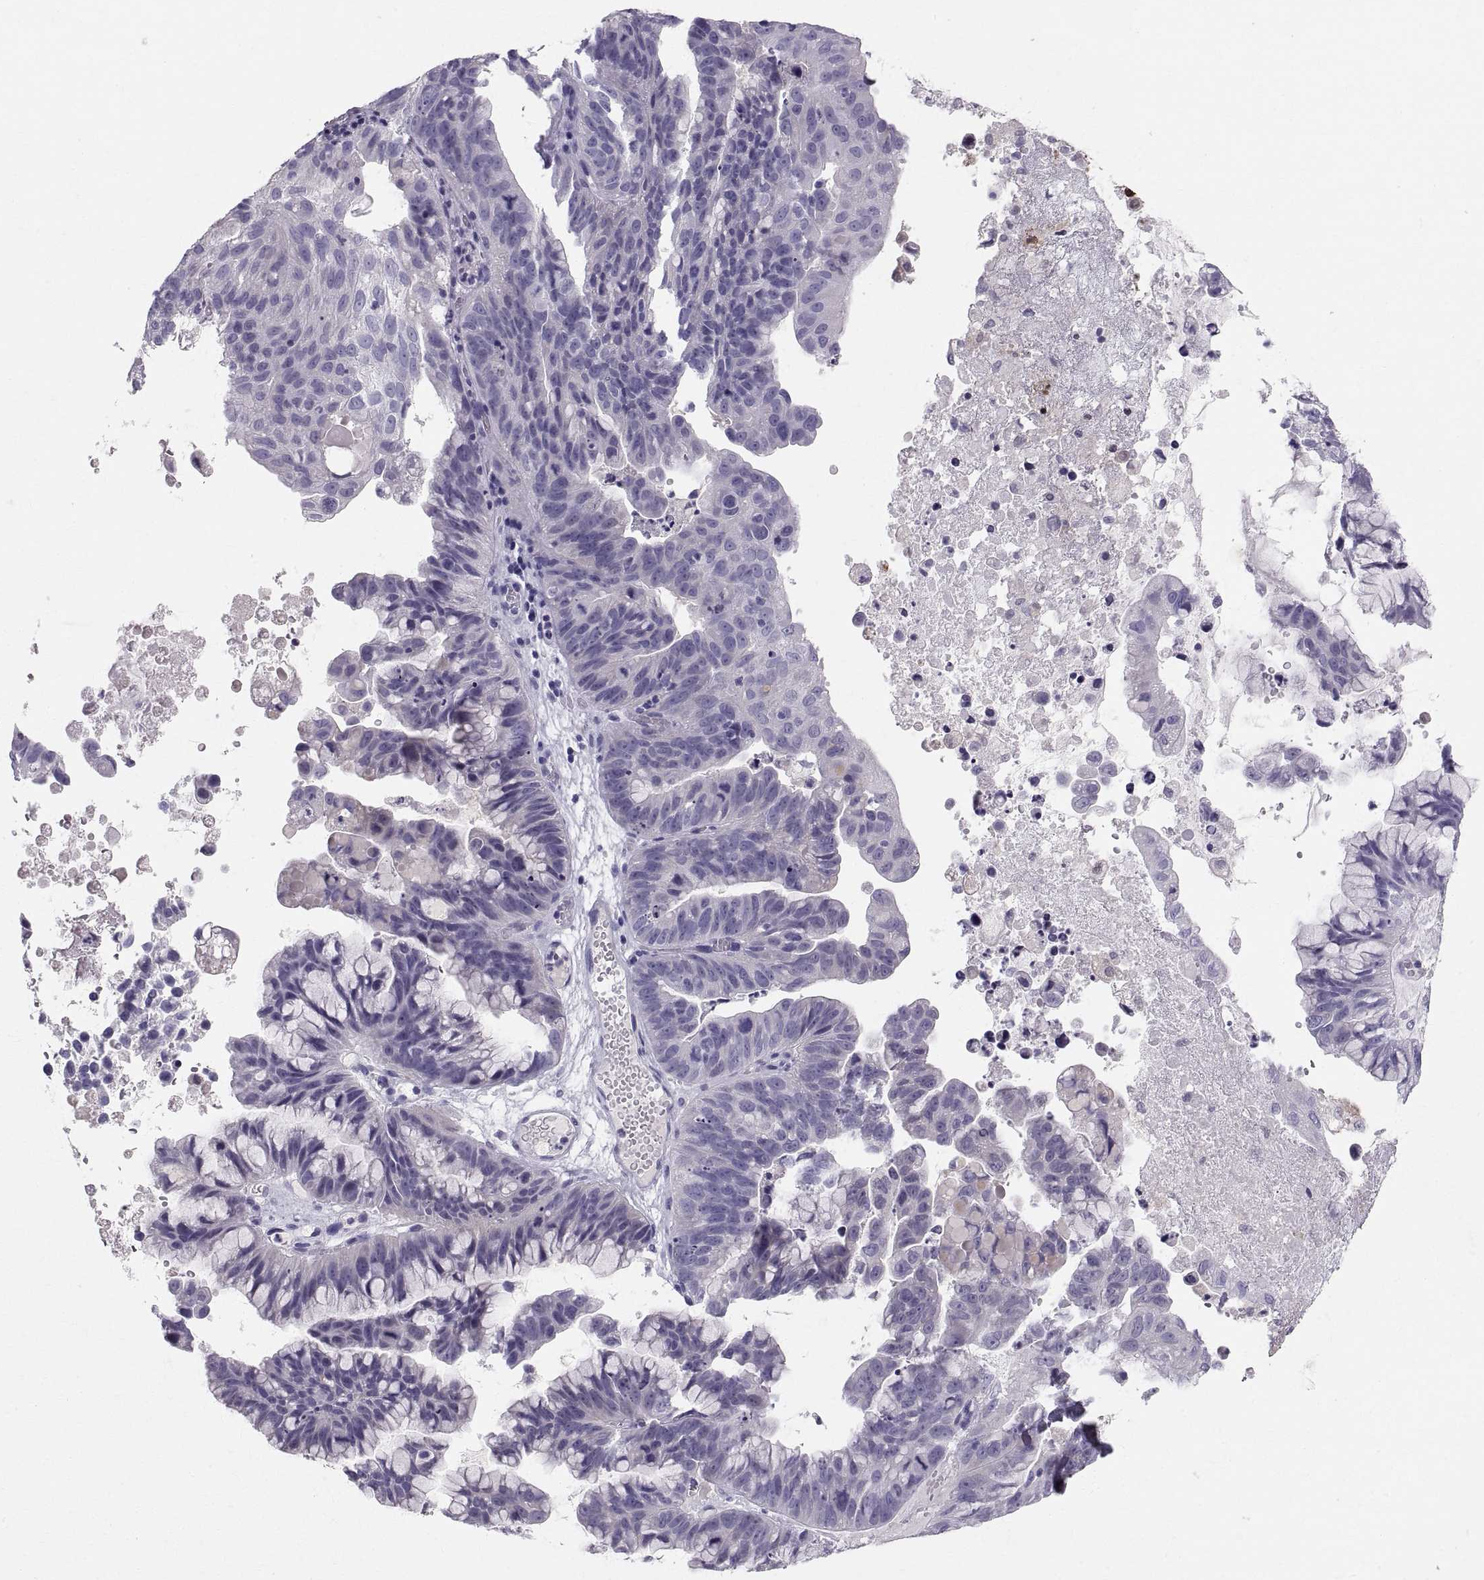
{"staining": {"intensity": "negative", "quantity": "none", "location": "none"}, "tissue": "ovarian cancer", "cell_type": "Tumor cells", "image_type": "cancer", "snomed": [{"axis": "morphology", "description": "Cystadenocarcinoma, mucinous, NOS"}, {"axis": "topography", "description": "Ovary"}], "caption": "An image of ovarian mucinous cystadenocarcinoma stained for a protein exhibits no brown staining in tumor cells. (DAB (3,3'-diaminobenzidine) immunohistochemistry (IHC) visualized using brightfield microscopy, high magnification).", "gene": "SLC22A6", "patient": {"sex": "female", "age": 76}}